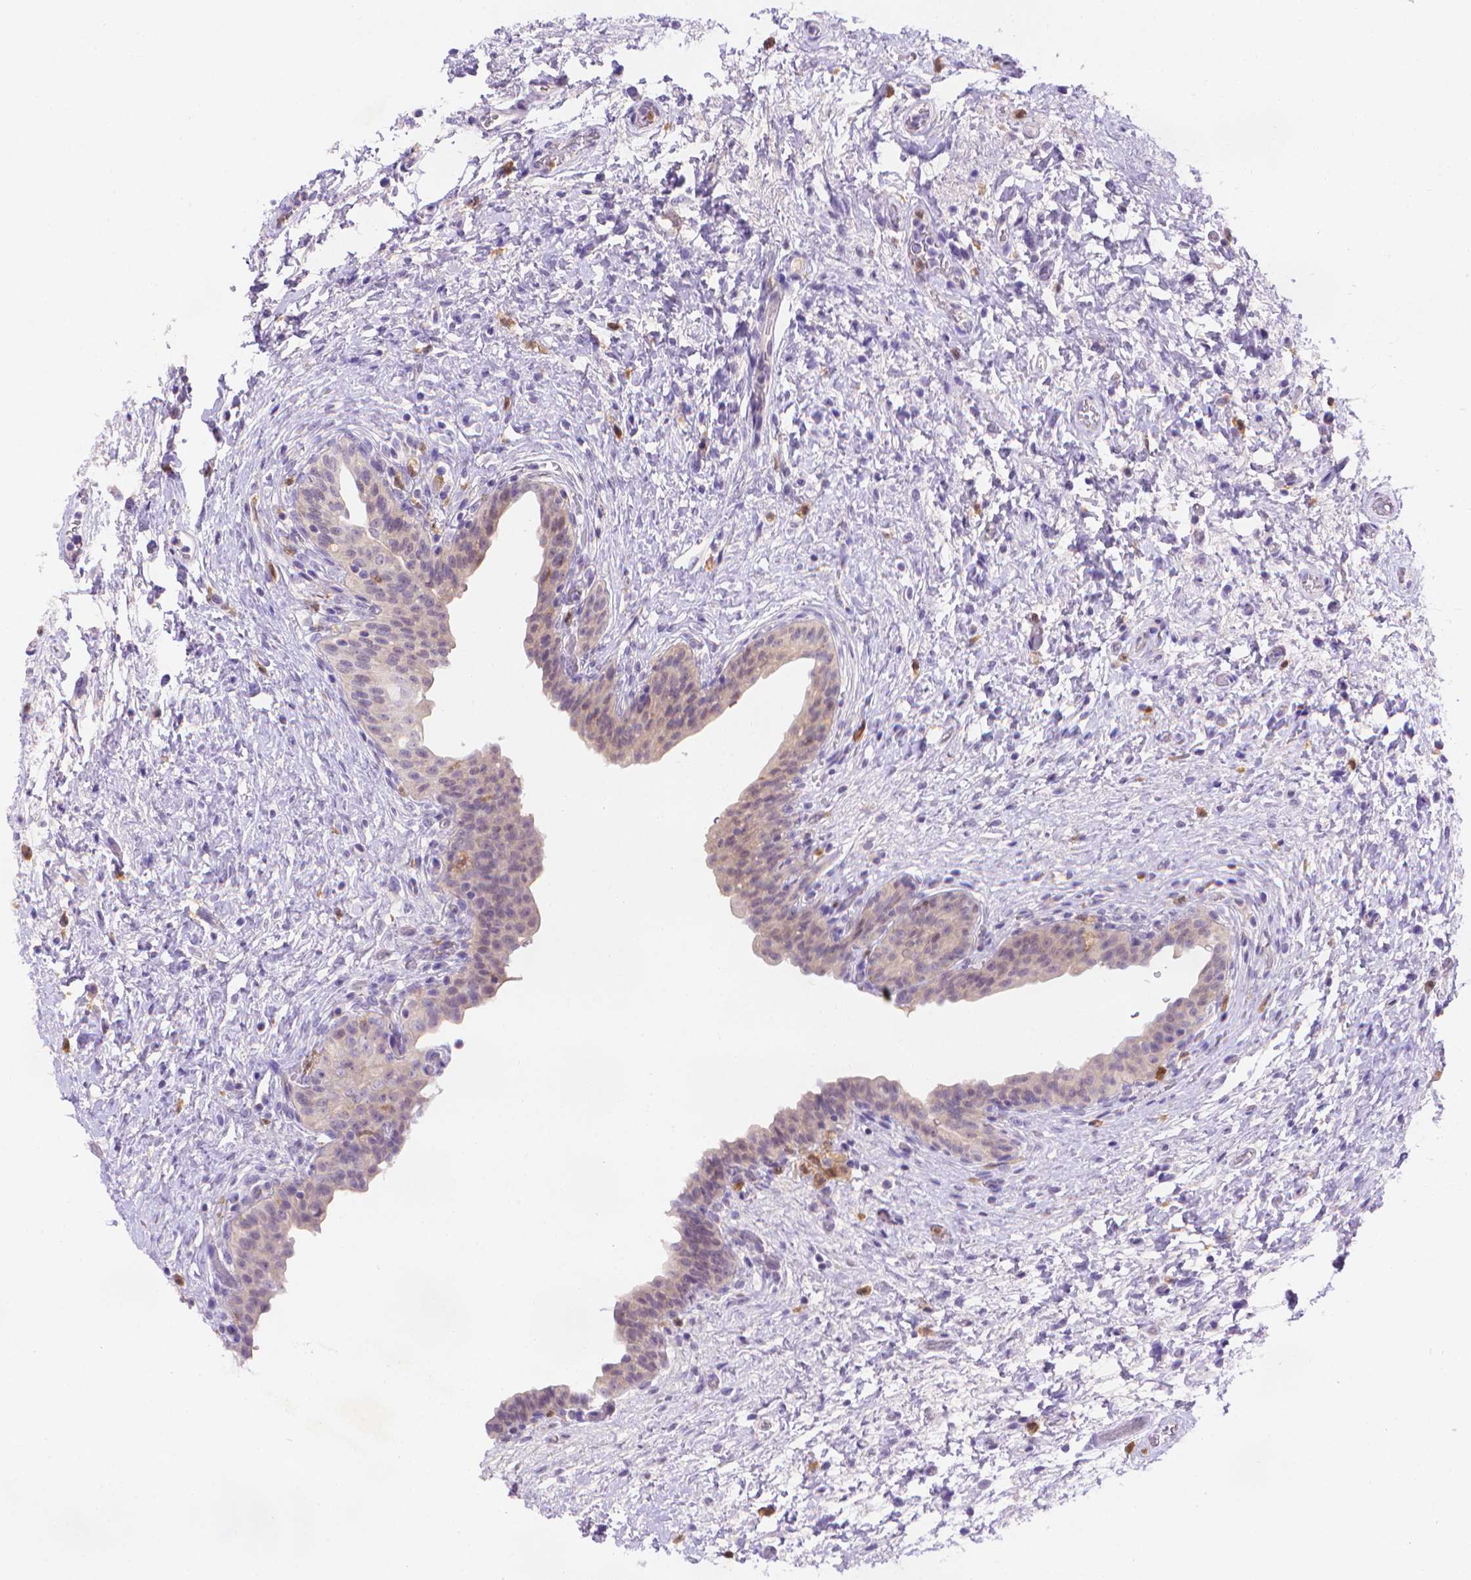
{"staining": {"intensity": "negative", "quantity": "none", "location": "none"}, "tissue": "urinary bladder", "cell_type": "Urothelial cells", "image_type": "normal", "snomed": [{"axis": "morphology", "description": "Normal tissue, NOS"}, {"axis": "topography", "description": "Urinary bladder"}], "caption": "Urothelial cells show no significant staining in normal urinary bladder.", "gene": "FGD2", "patient": {"sex": "male", "age": 69}}